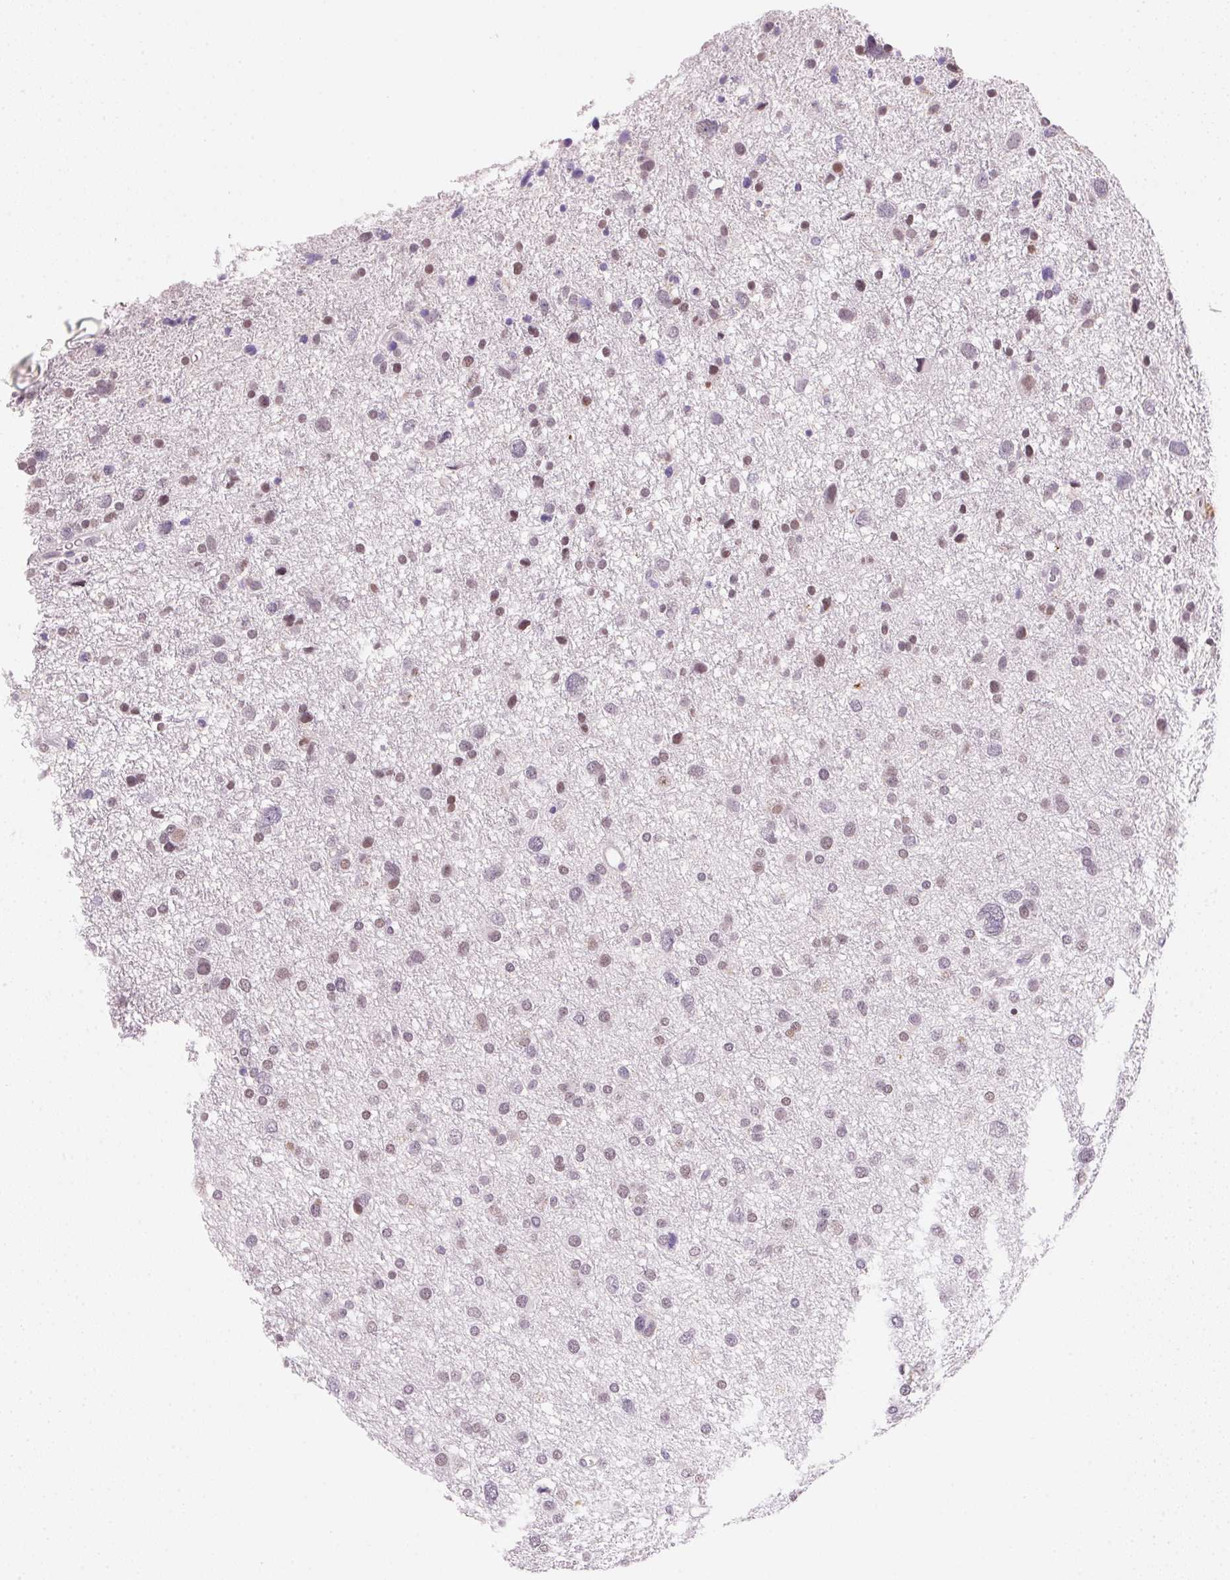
{"staining": {"intensity": "weak", "quantity": "<25%", "location": "nuclear"}, "tissue": "glioma", "cell_type": "Tumor cells", "image_type": "cancer", "snomed": [{"axis": "morphology", "description": "Glioma, malignant, Low grade"}, {"axis": "topography", "description": "Brain"}], "caption": "Protein analysis of glioma displays no significant positivity in tumor cells.", "gene": "FNDC4", "patient": {"sex": "female", "age": 55}}